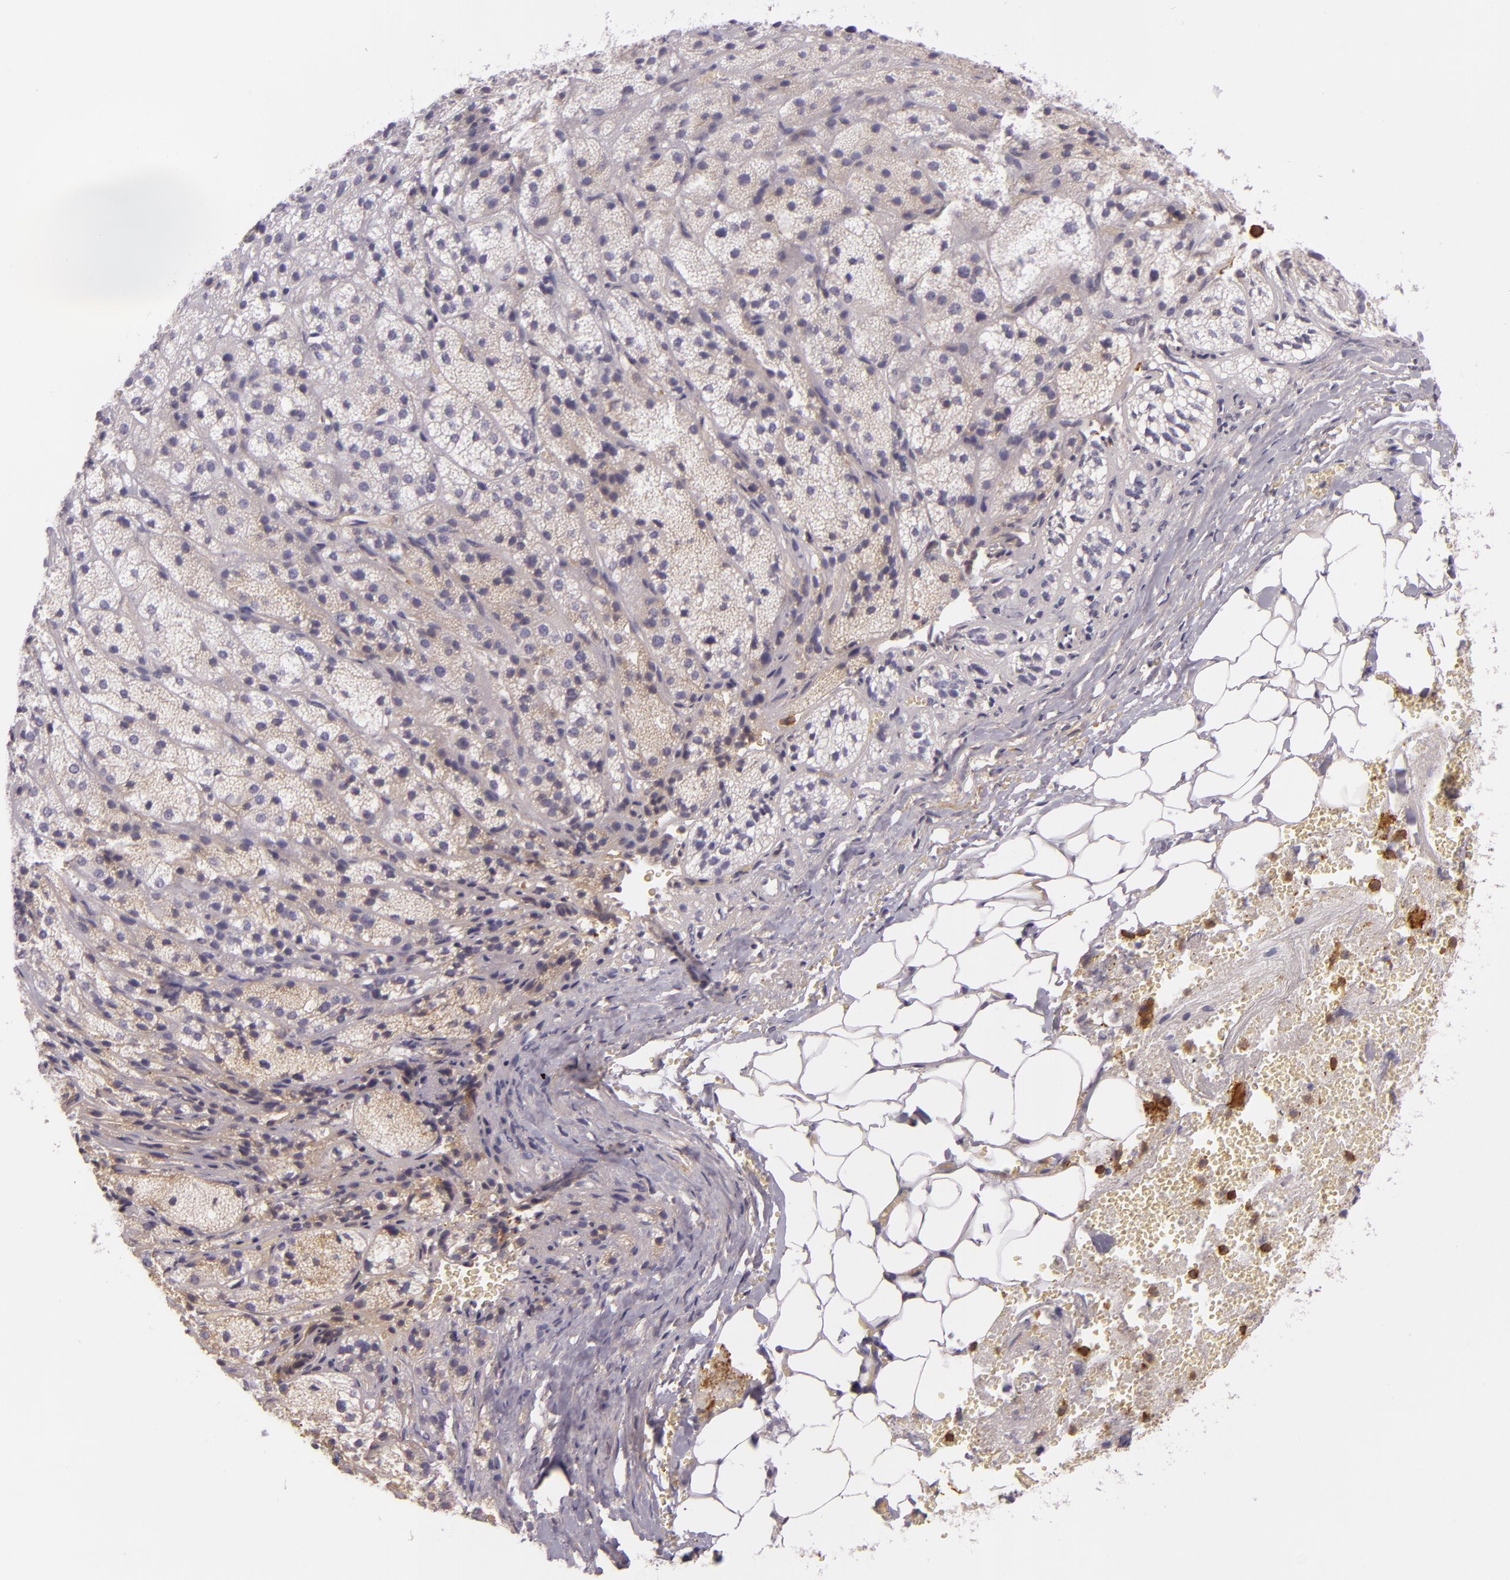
{"staining": {"intensity": "weak", "quantity": "25%-75%", "location": "cytoplasmic/membranous"}, "tissue": "adrenal gland", "cell_type": "Glandular cells", "image_type": "normal", "snomed": [{"axis": "morphology", "description": "Normal tissue, NOS"}, {"axis": "topography", "description": "Adrenal gland"}], "caption": "The immunohistochemical stain highlights weak cytoplasmic/membranous positivity in glandular cells of benign adrenal gland. (brown staining indicates protein expression, while blue staining denotes nuclei).", "gene": "TLN1", "patient": {"sex": "female", "age": 71}}